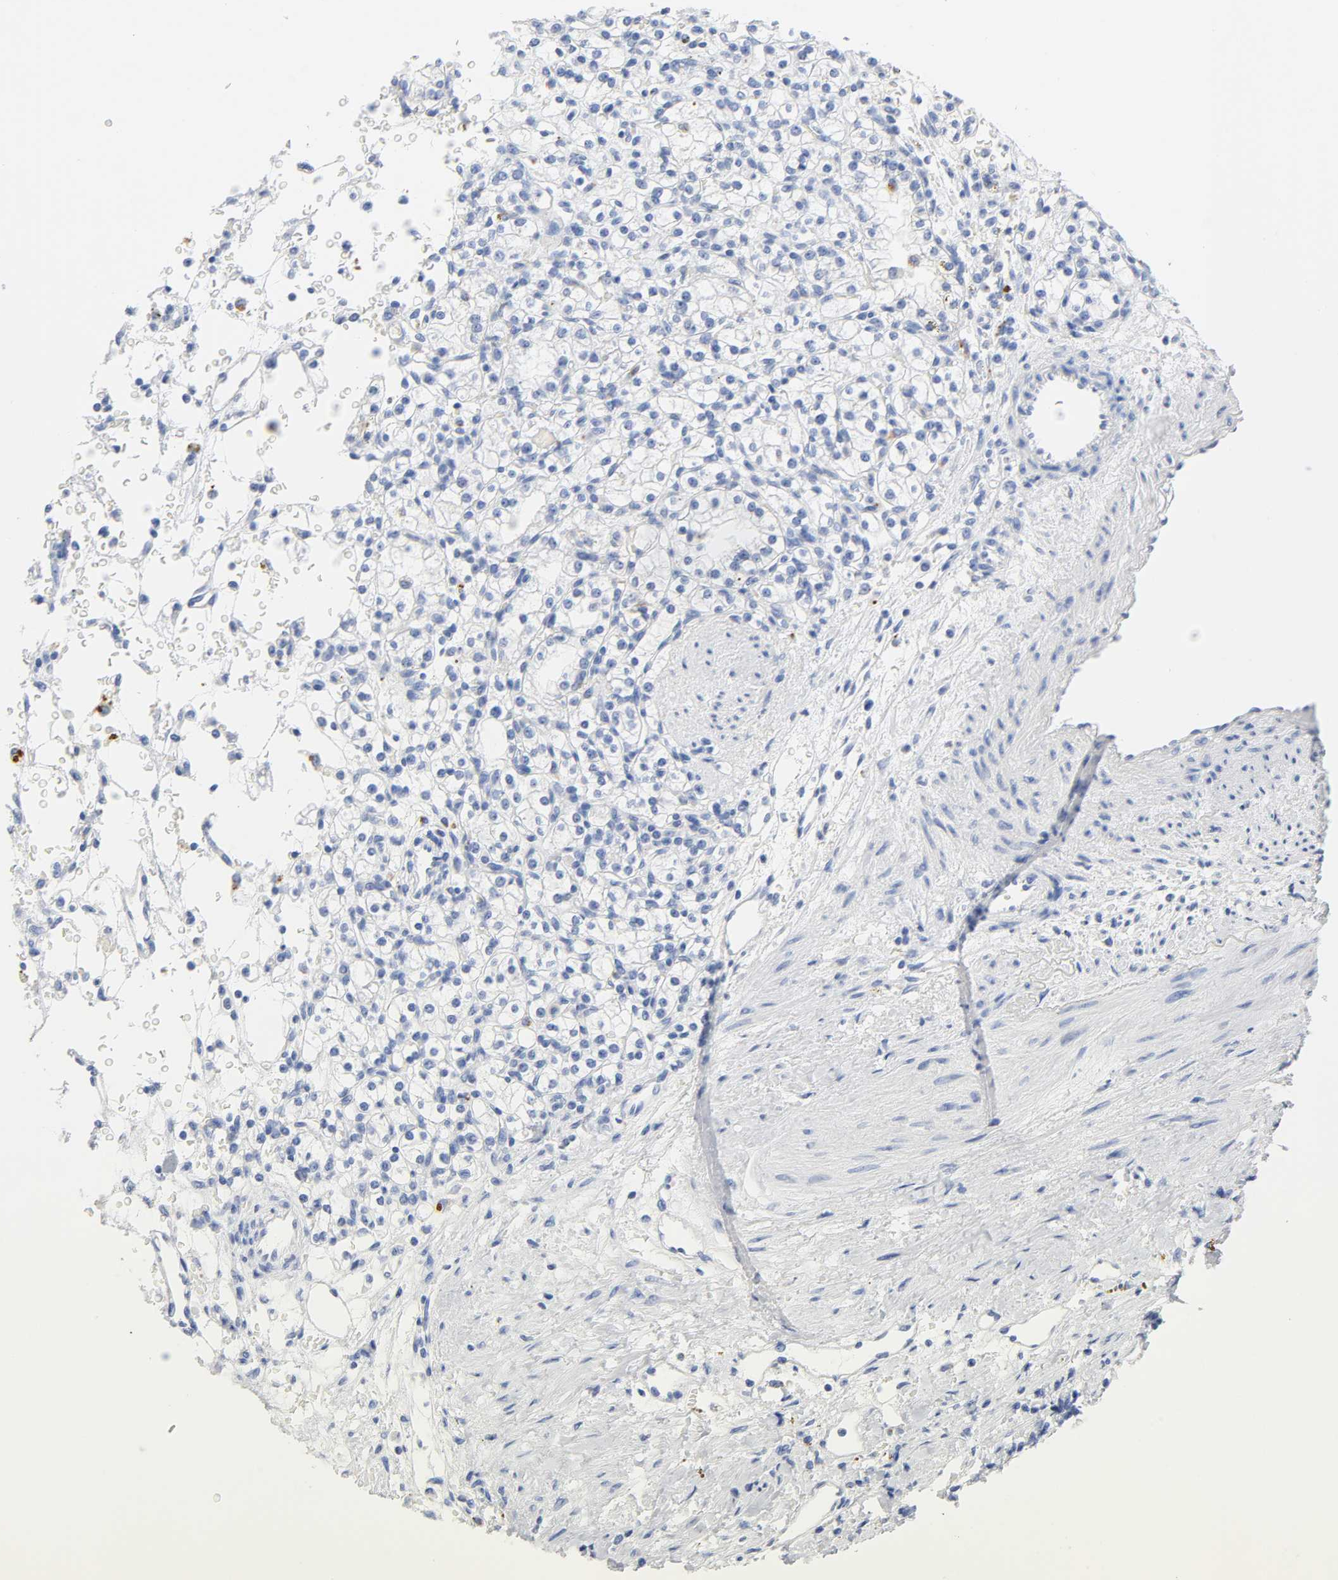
{"staining": {"intensity": "negative", "quantity": "none", "location": "none"}, "tissue": "renal cancer", "cell_type": "Tumor cells", "image_type": "cancer", "snomed": [{"axis": "morphology", "description": "Normal tissue, NOS"}, {"axis": "morphology", "description": "Adenocarcinoma, NOS"}, {"axis": "topography", "description": "Kidney"}], "caption": "High magnification brightfield microscopy of adenocarcinoma (renal) stained with DAB (3,3'-diaminobenzidine) (brown) and counterstained with hematoxylin (blue): tumor cells show no significant staining.", "gene": "PLP1", "patient": {"sex": "female", "age": 55}}